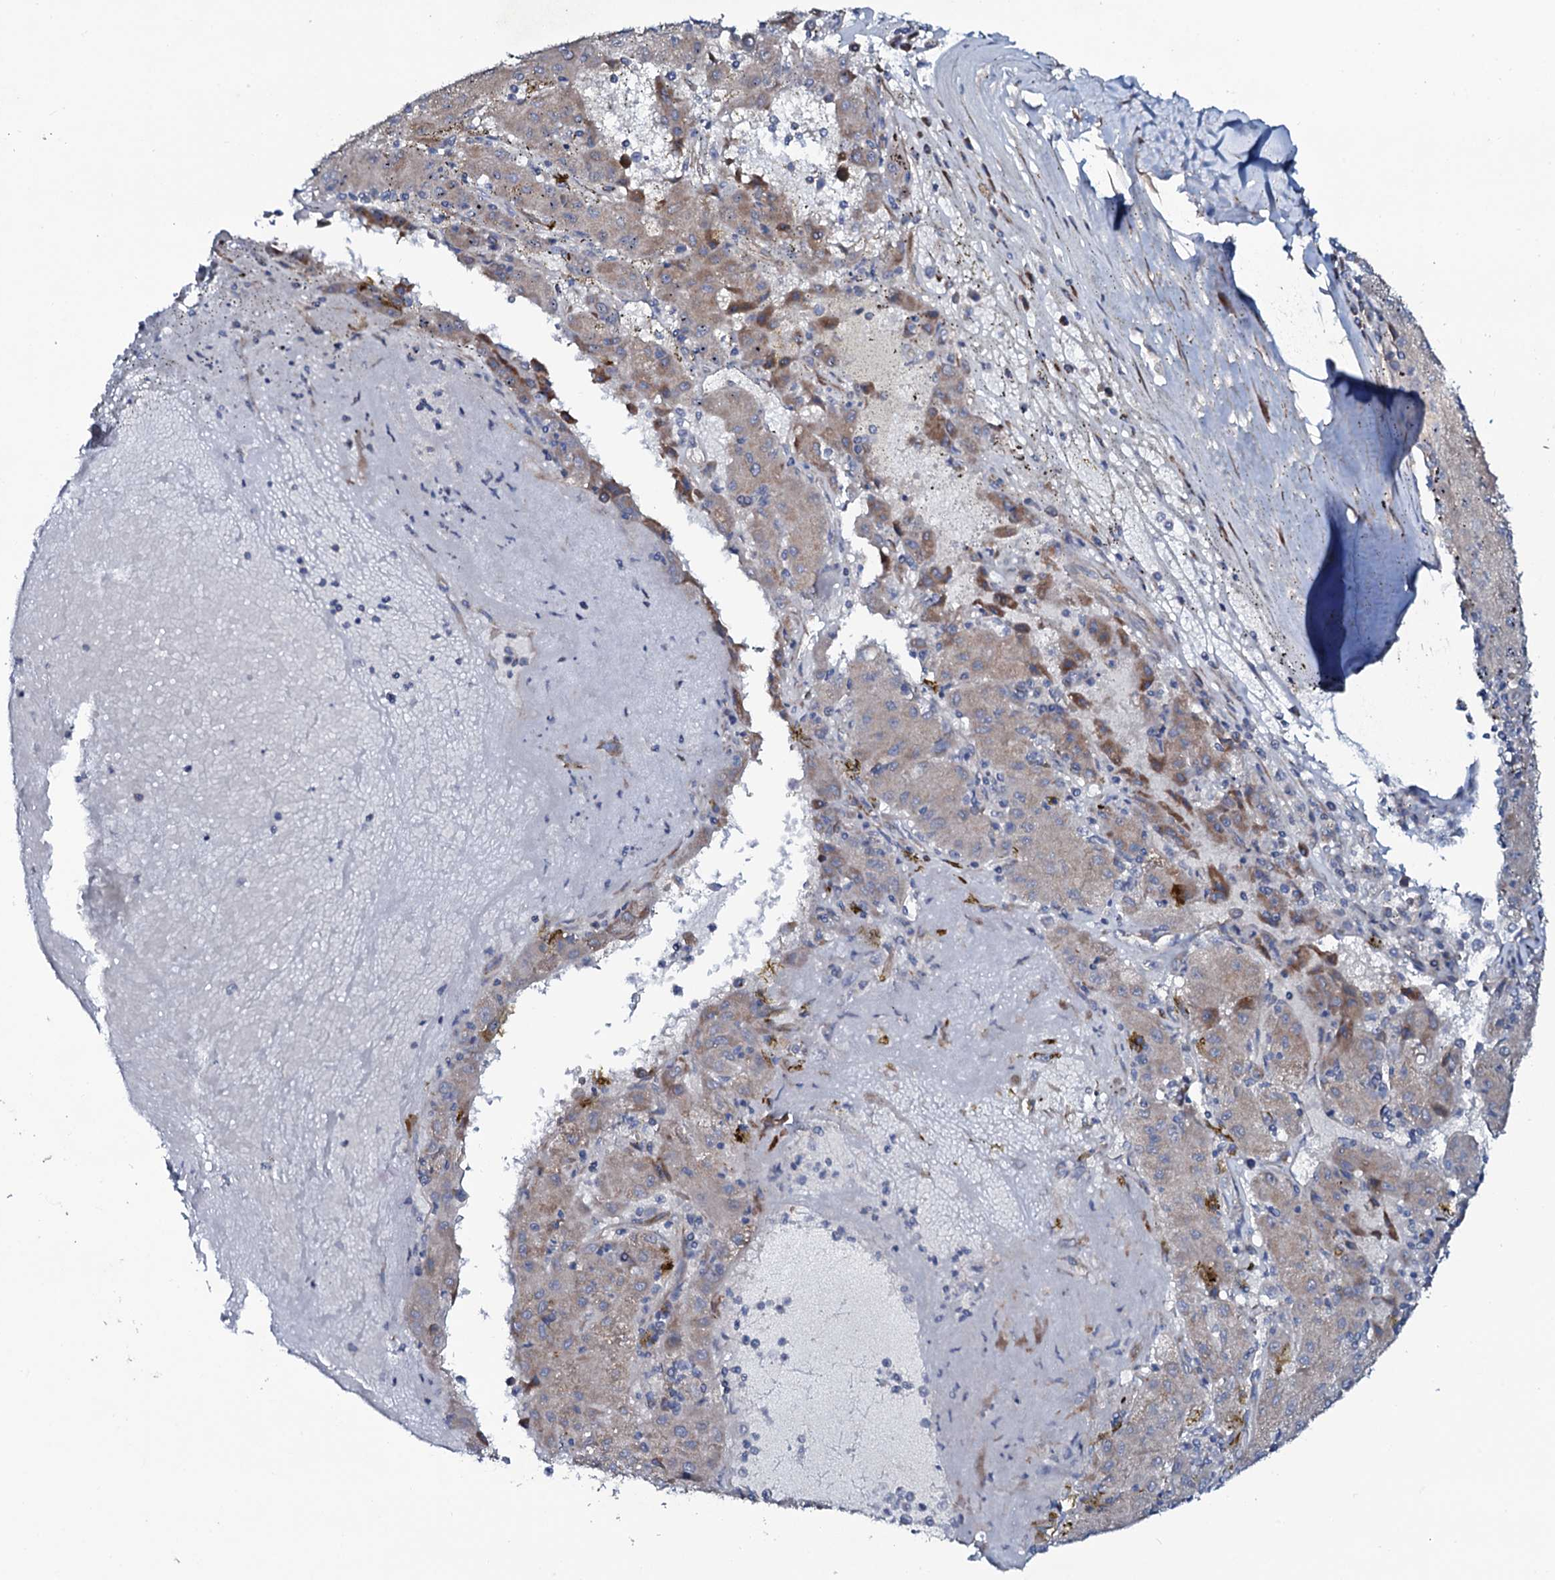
{"staining": {"intensity": "weak", "quantity": "25%-75%", "location": "cytoplasmic/membranous"}, "tissue": "liver cancer", "cell_type": "Tumor cells", "image_type": "cancer", "snomed": [{"axis": "morphology", "description": "Carcinoma, Hepatocellular, NOS"}, {"axis": "topography", "description": "Liver"}], "caption": "Immunohistochemistry (IHC) of human liver cancer exhibits low levels of weak cytoplasmic/membranous positivity in approximately 25%-75% of tumor cells. The staining is performed using DAB brown chromogen to label protein expression. The nuclei are counter-stained blue using hematoxylin.", "gene": "STARD13", "patient": {"sex": "male", "age": 72}}